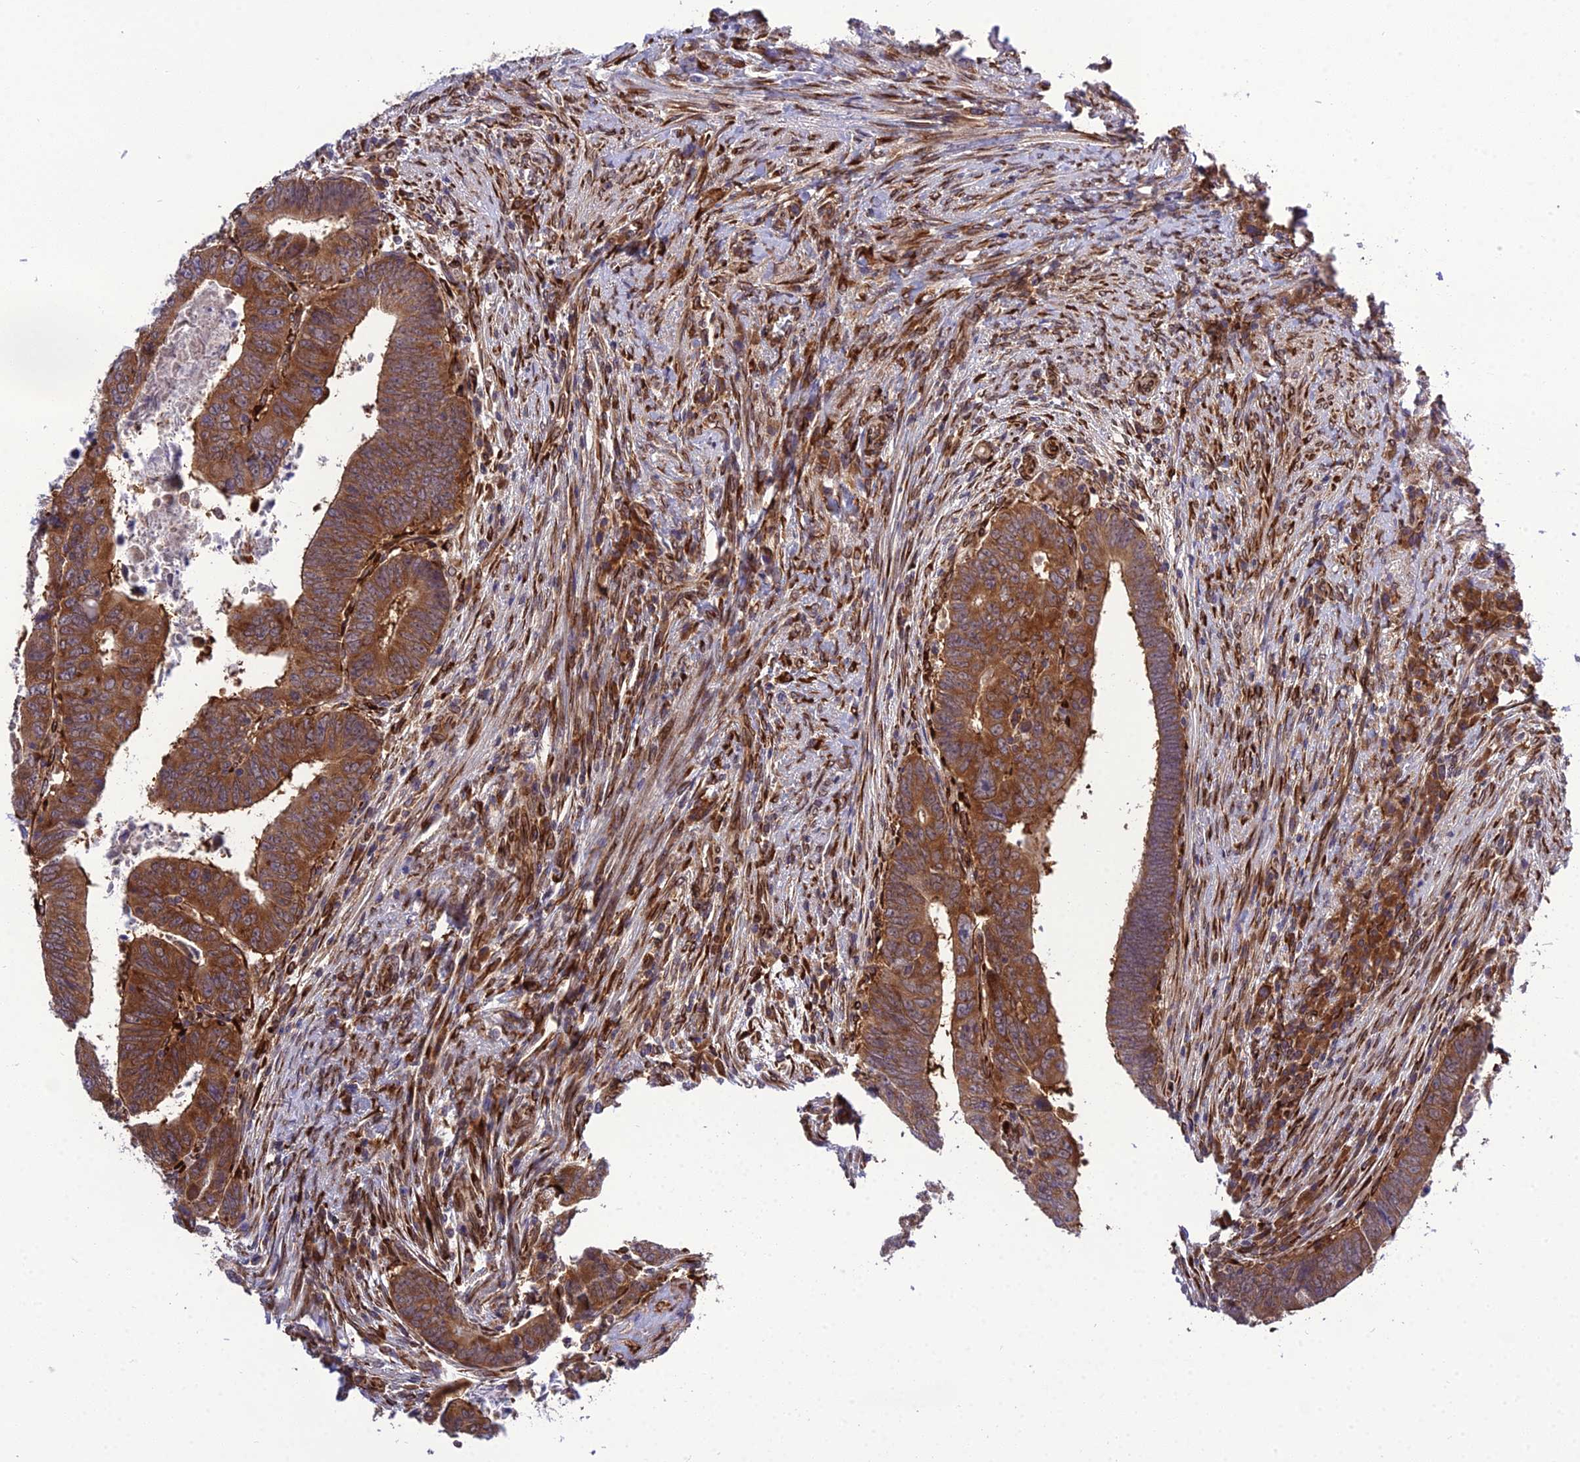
{"staining": {"intensity": "strong", "quantity": ">75%", "location": "cytoplasmic/membranous"}, "tissue": "colorectal cancer", "cell_type": "Tumor cells", "image_type": "cancer", "snomed": [{"axis": "morphology", "description": "Normal tissue, NOS"}, {"axis": "morphology", "description": "Adenocarcinoma, NOS"}, {"axis": "topography", "description": "Rectum"}], "caption": "The immunohistochemical stain labels strong cytoplasmic/membranous expression in tumor cells of colorectal cancer tissue. The staining is performed using DAB (3,3'-diaminobenzidine) brown chromogen to label protein expression. The nuclei are counter-stained blue using hematoxylin.", "gene": "DHCR7", "patient": {"sex": "female", "age": 65}}